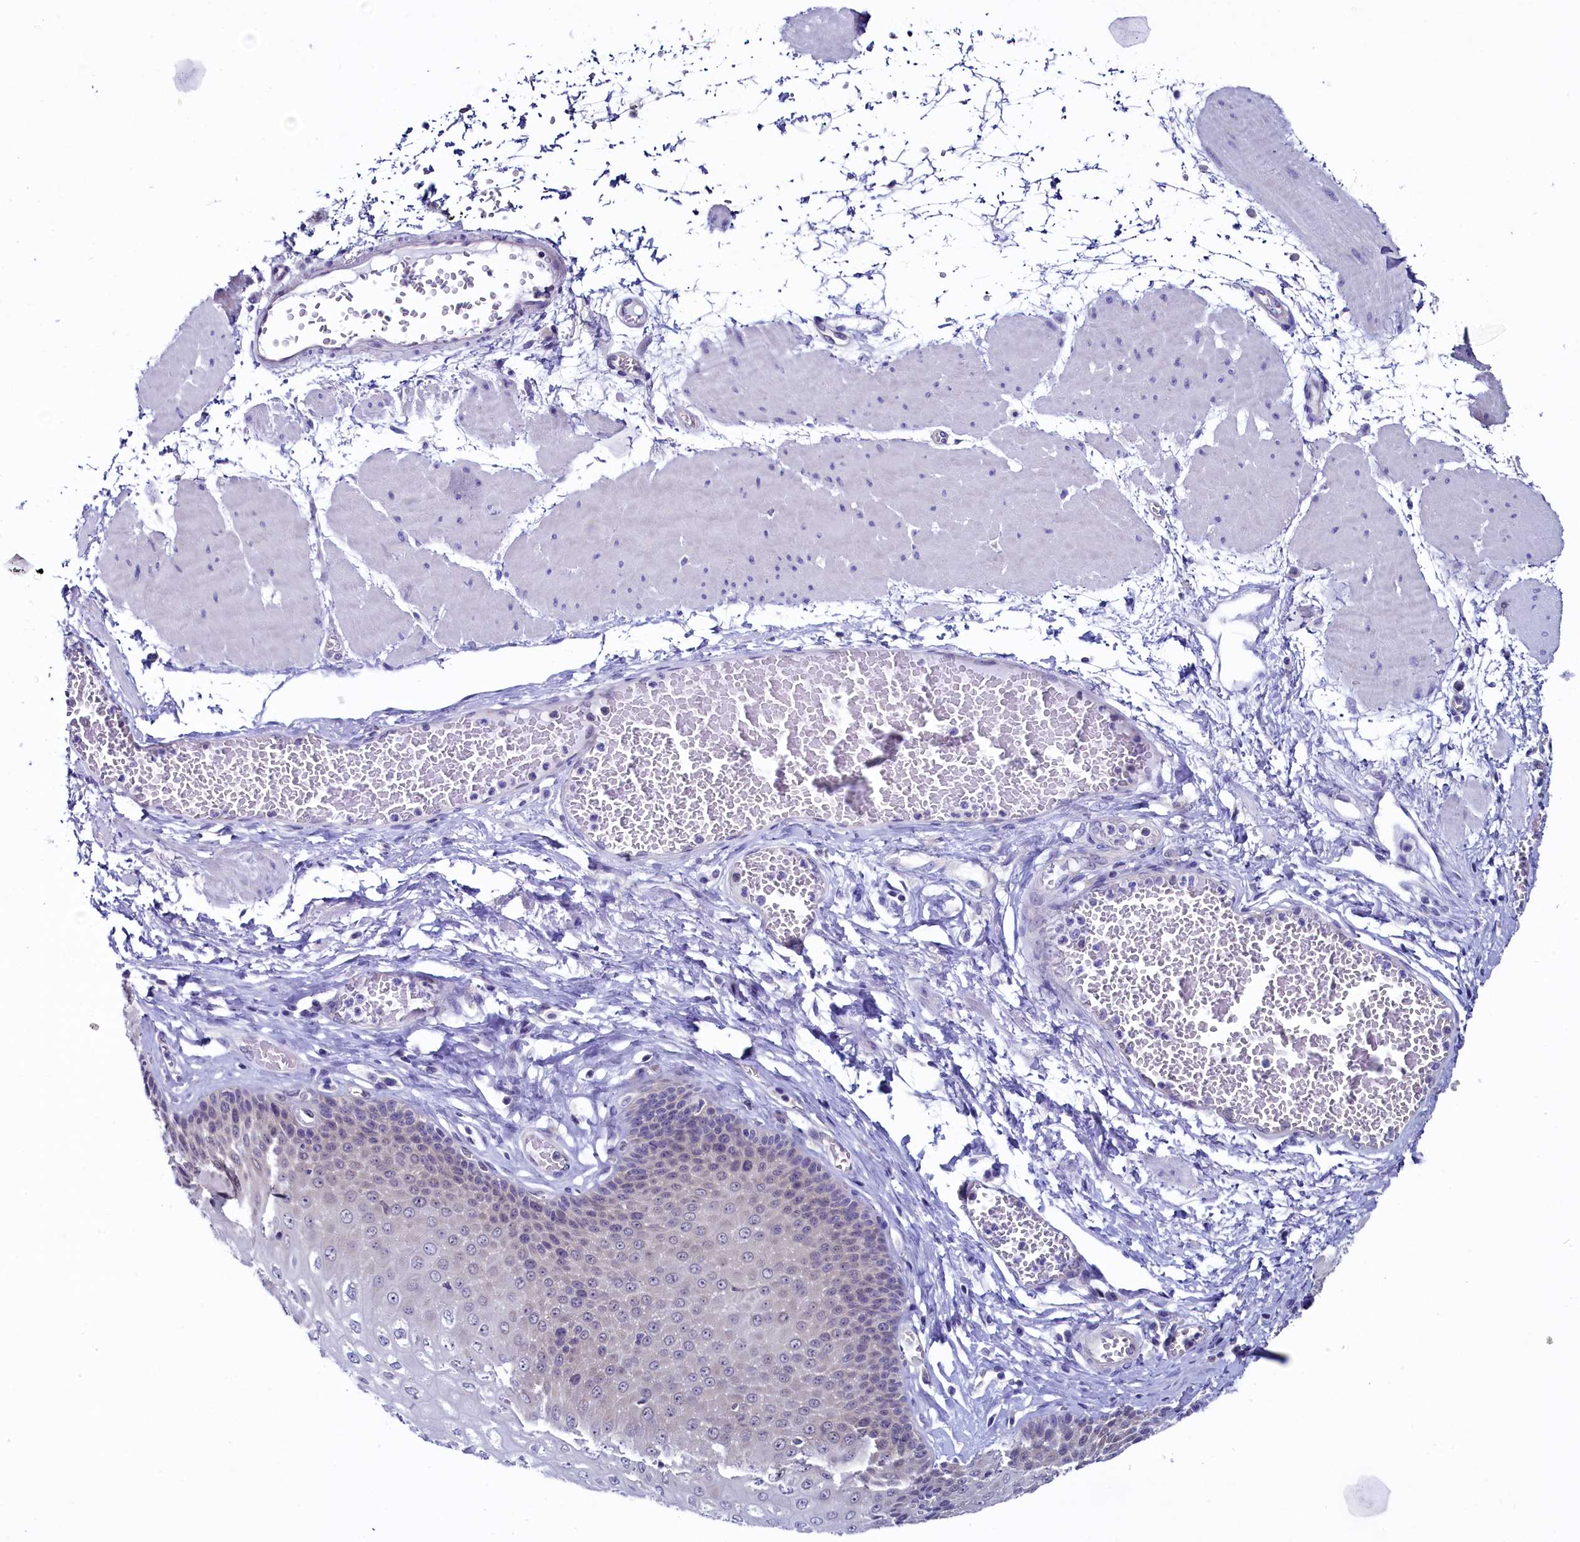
{"staining": {"intensity": "weak", "quantity": "<25%", "location": "cytoplasmic/membranous"}, "tissue": "esophagus", "cell_type": "Squamous epithelial cells", "image_type": "normal", "snomed": [{"axis": "morphology", "description": "Normal tissue, NOS"}, {"axis": "topography", "description": "Esophagus"}], "caption": "Immunohistochemistry (IHC) histopathology image of benign human esophagus stained for a protein (brown), which reveals no positivity in squamous epithelial cells. The staining was performed using DAB (3,3'-diaminobenzidine) to visualize the protein expression in brown, while the nuclei were stained in blue with hematoxylin (Magnification: 20x).", "gene": "CIAPIN1", "patient": {"sex": "male", "age": 60}}